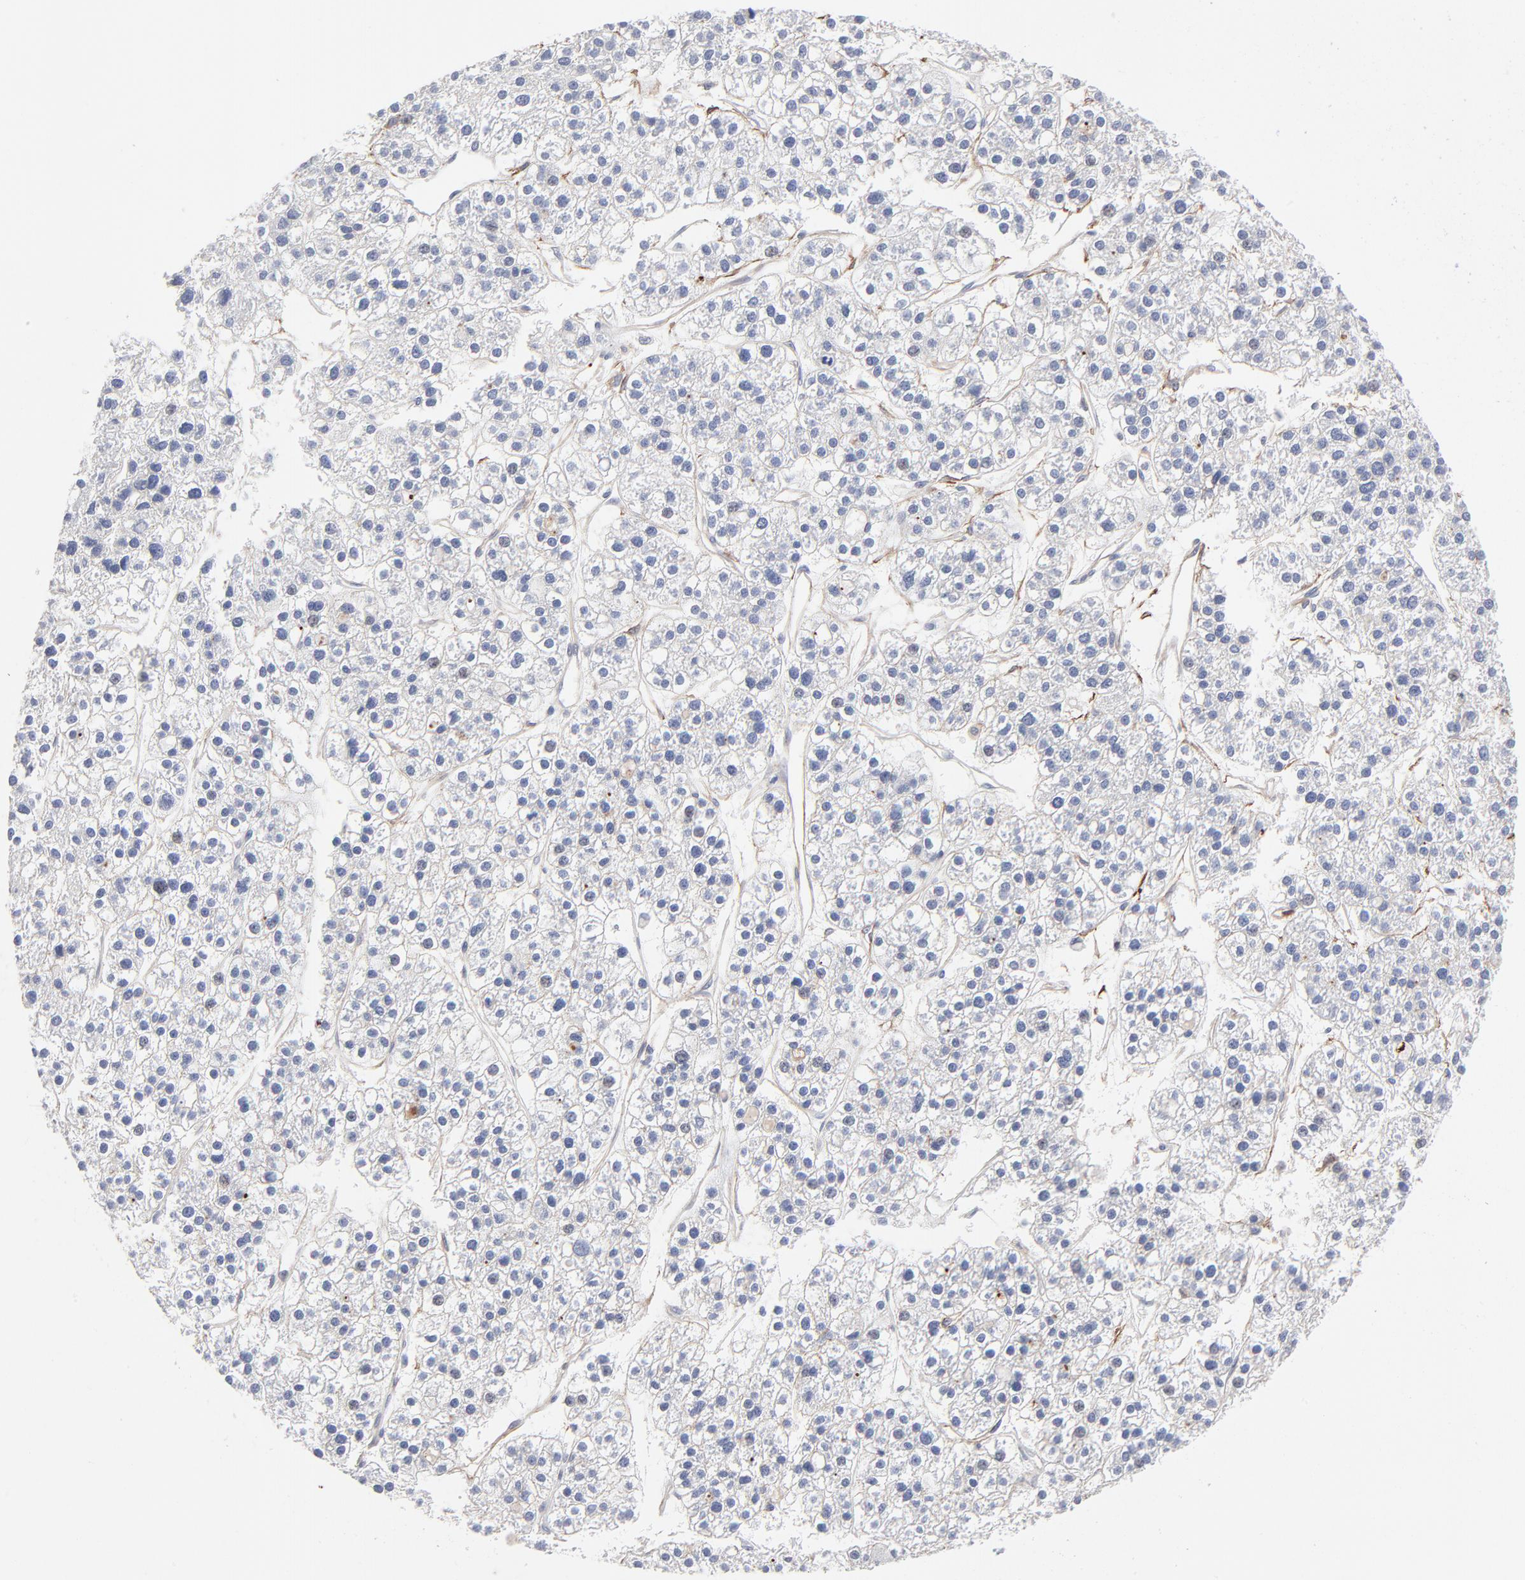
{"staining": {"intensity": "negative", "quantity": "none", "location": "none"}, "tissue": "liver cancer", "cell_type": "Tumor cells", "image_type": "cancer", "snomed": [{"axis": "morphology", "description": "Carcinoma, Hepatocellular, NOS"}, {"axis": "topography", "description": "Liver"}], "caption": "Immunohistochemistry histopathology image of human hepatocellular carcinoma (liver) stained for a protein (brown), which displays no expression in tumor cells.", "gene": "PXN", "patient": {"sex": "female", "age": 85}}